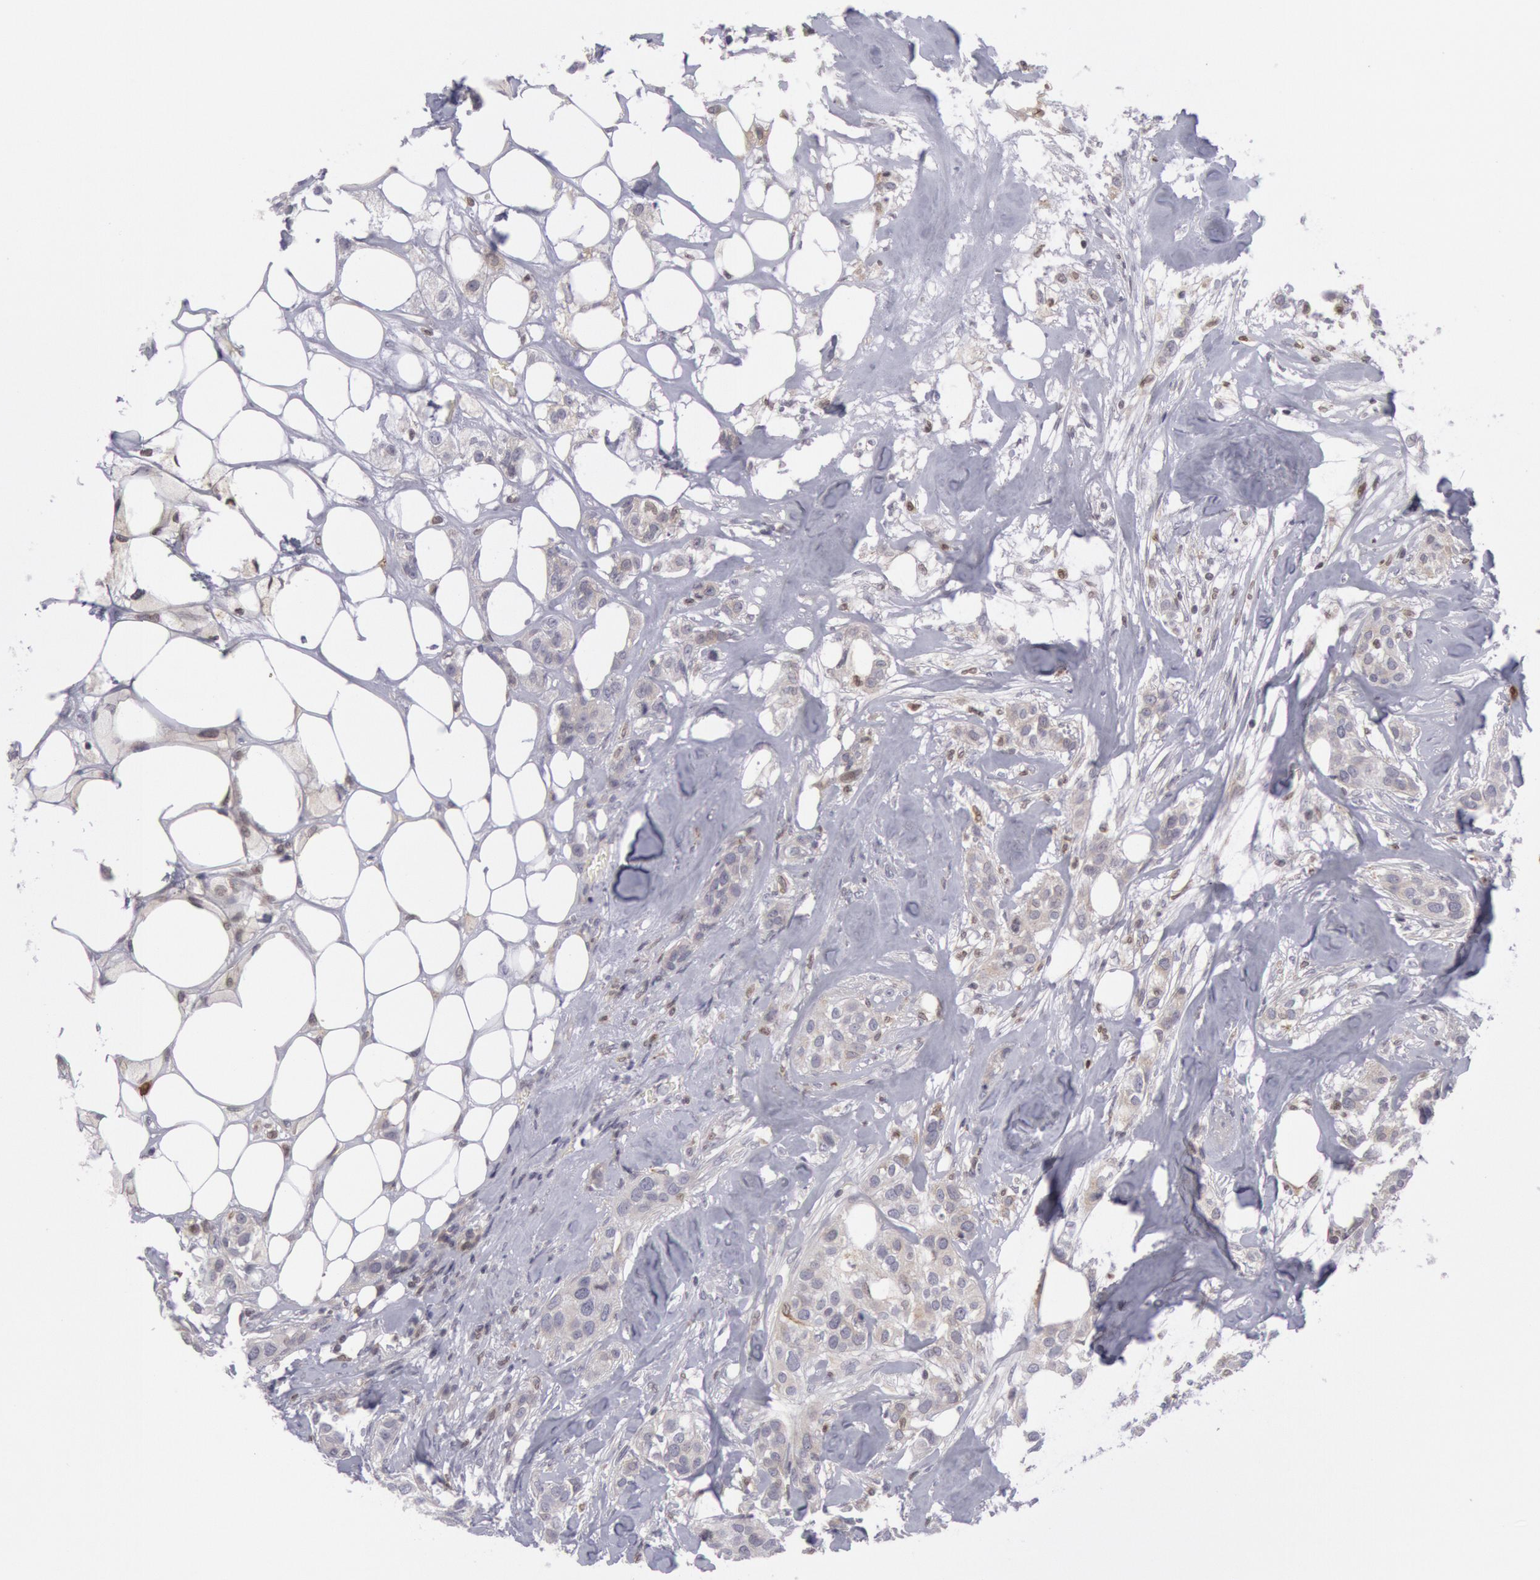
{"staining": {"intensity": "weak", "quantity": "<25%", "location": "cytoplasmic/membranous"}, "tissue": "breast cancer", "cell_type": "Tumor cells", "image_type": "cancer", "snomed": [{"axis": "morphology", "description": "Duct carcinoma"}, {"axis": "topography", "description": "Breast"}], "caption": "Breast cancer was stained to show a protein in brown. There is no significant staining in tumor cells.", "gene": "PTGS2", "patient": {"sex": "female", "age": 45}}